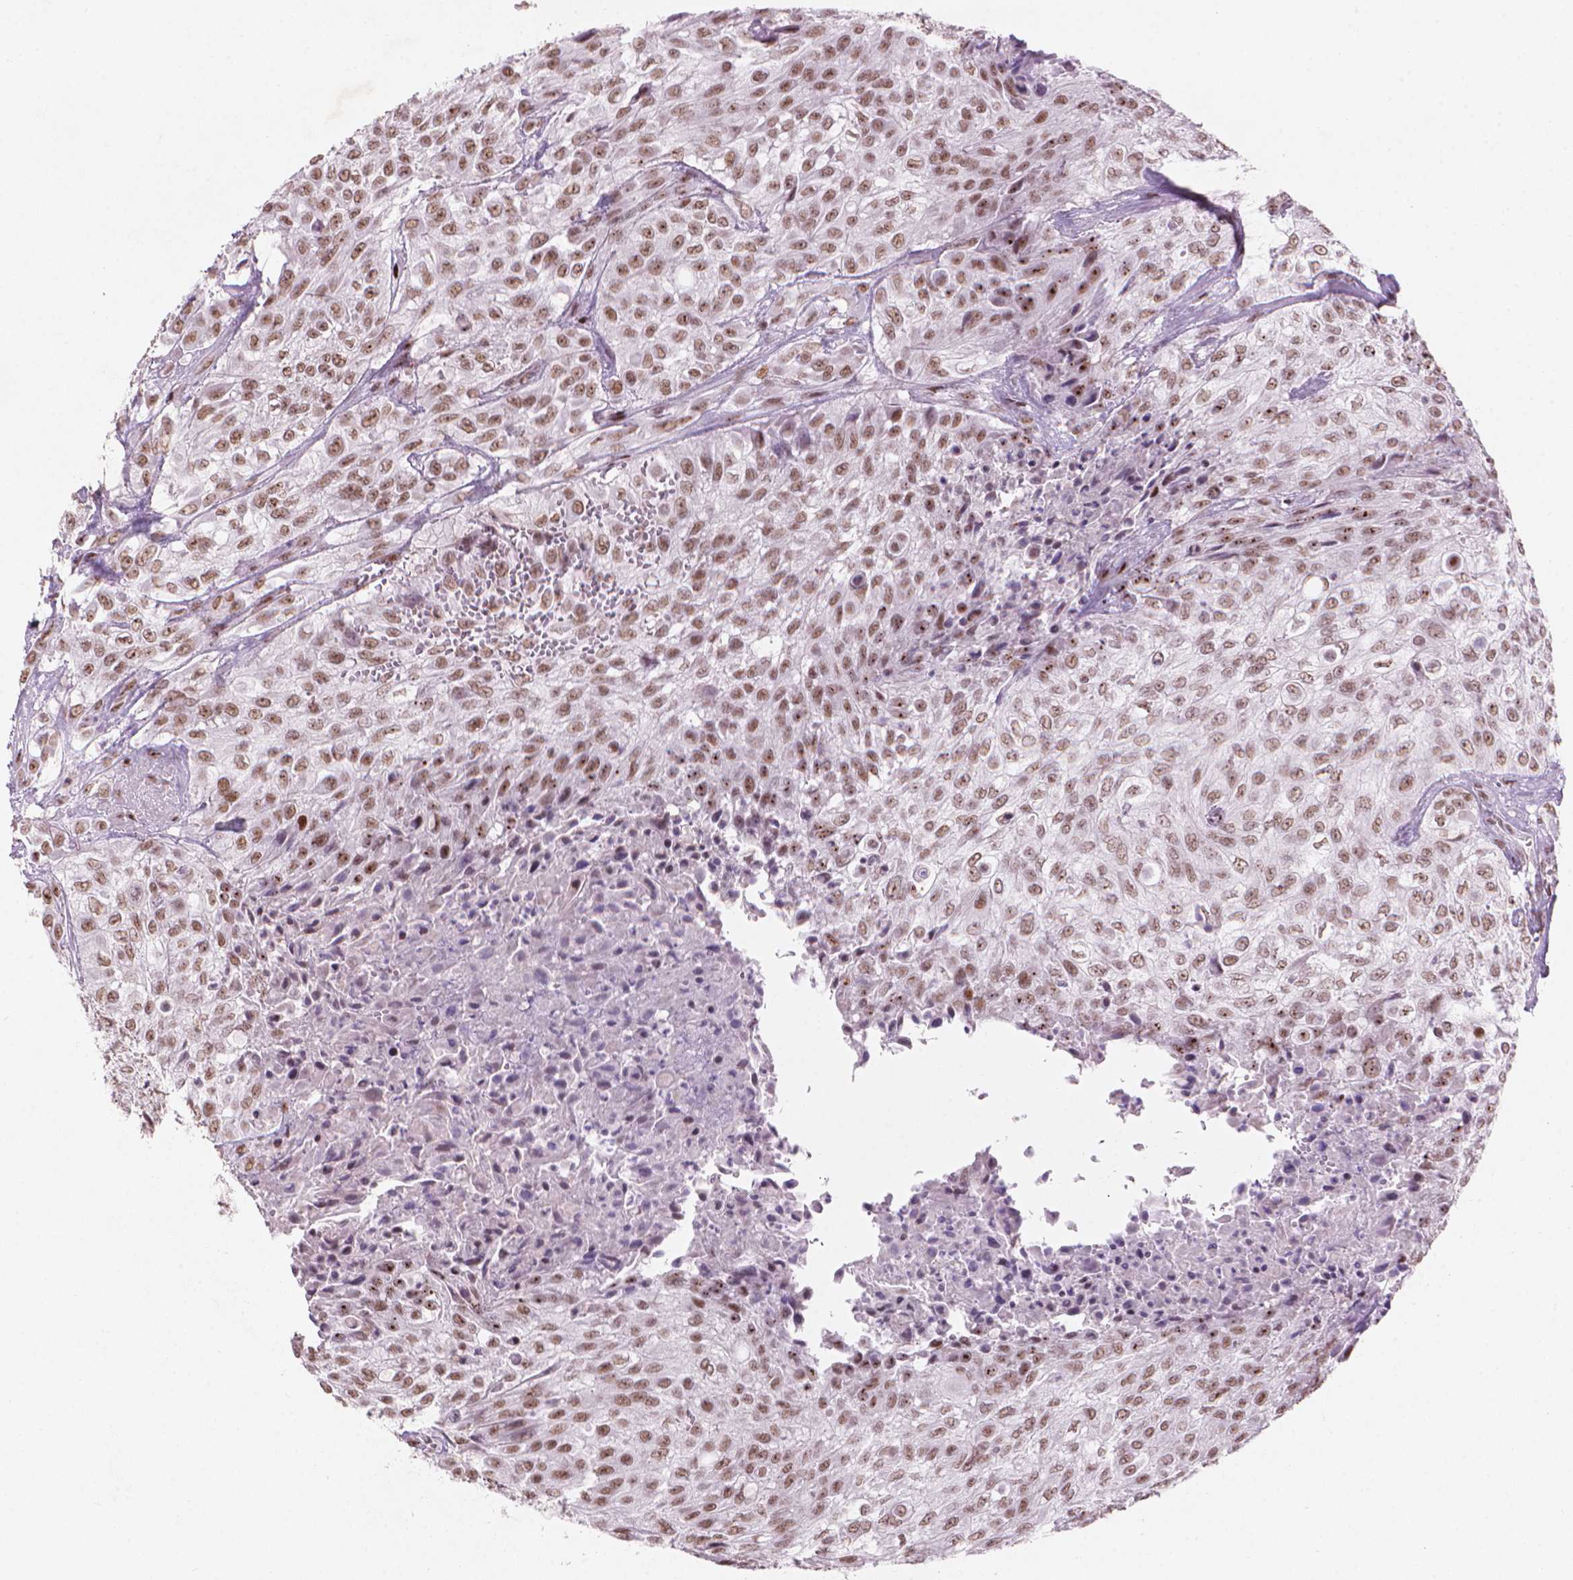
{"staining": {"intensity": "moderate", "quantity": ">75%", "location": "nuclear"}, "tissue": "urothelial cancer", "cell_type": "Tumor cells", "image_type": "cancer", "snomed": [{"axis": "morphology", "description": "Urothelial carcinoma, High grade"}, {"axis": "topography", "description": "Urinary bladder"}], "caption": "An image of human urothelial cancer stained for a protein displays moderate nuclear brown staining in tumor cells. The staining was performed using DAB (3,3'-diaminobenzidine) to visualize the protein expression in brown, while the nuclei were stained in blue with hematoxylin (Magnification: 20x).", "gene": "HES7", "patient": {"sex": "male", "age": 57}}